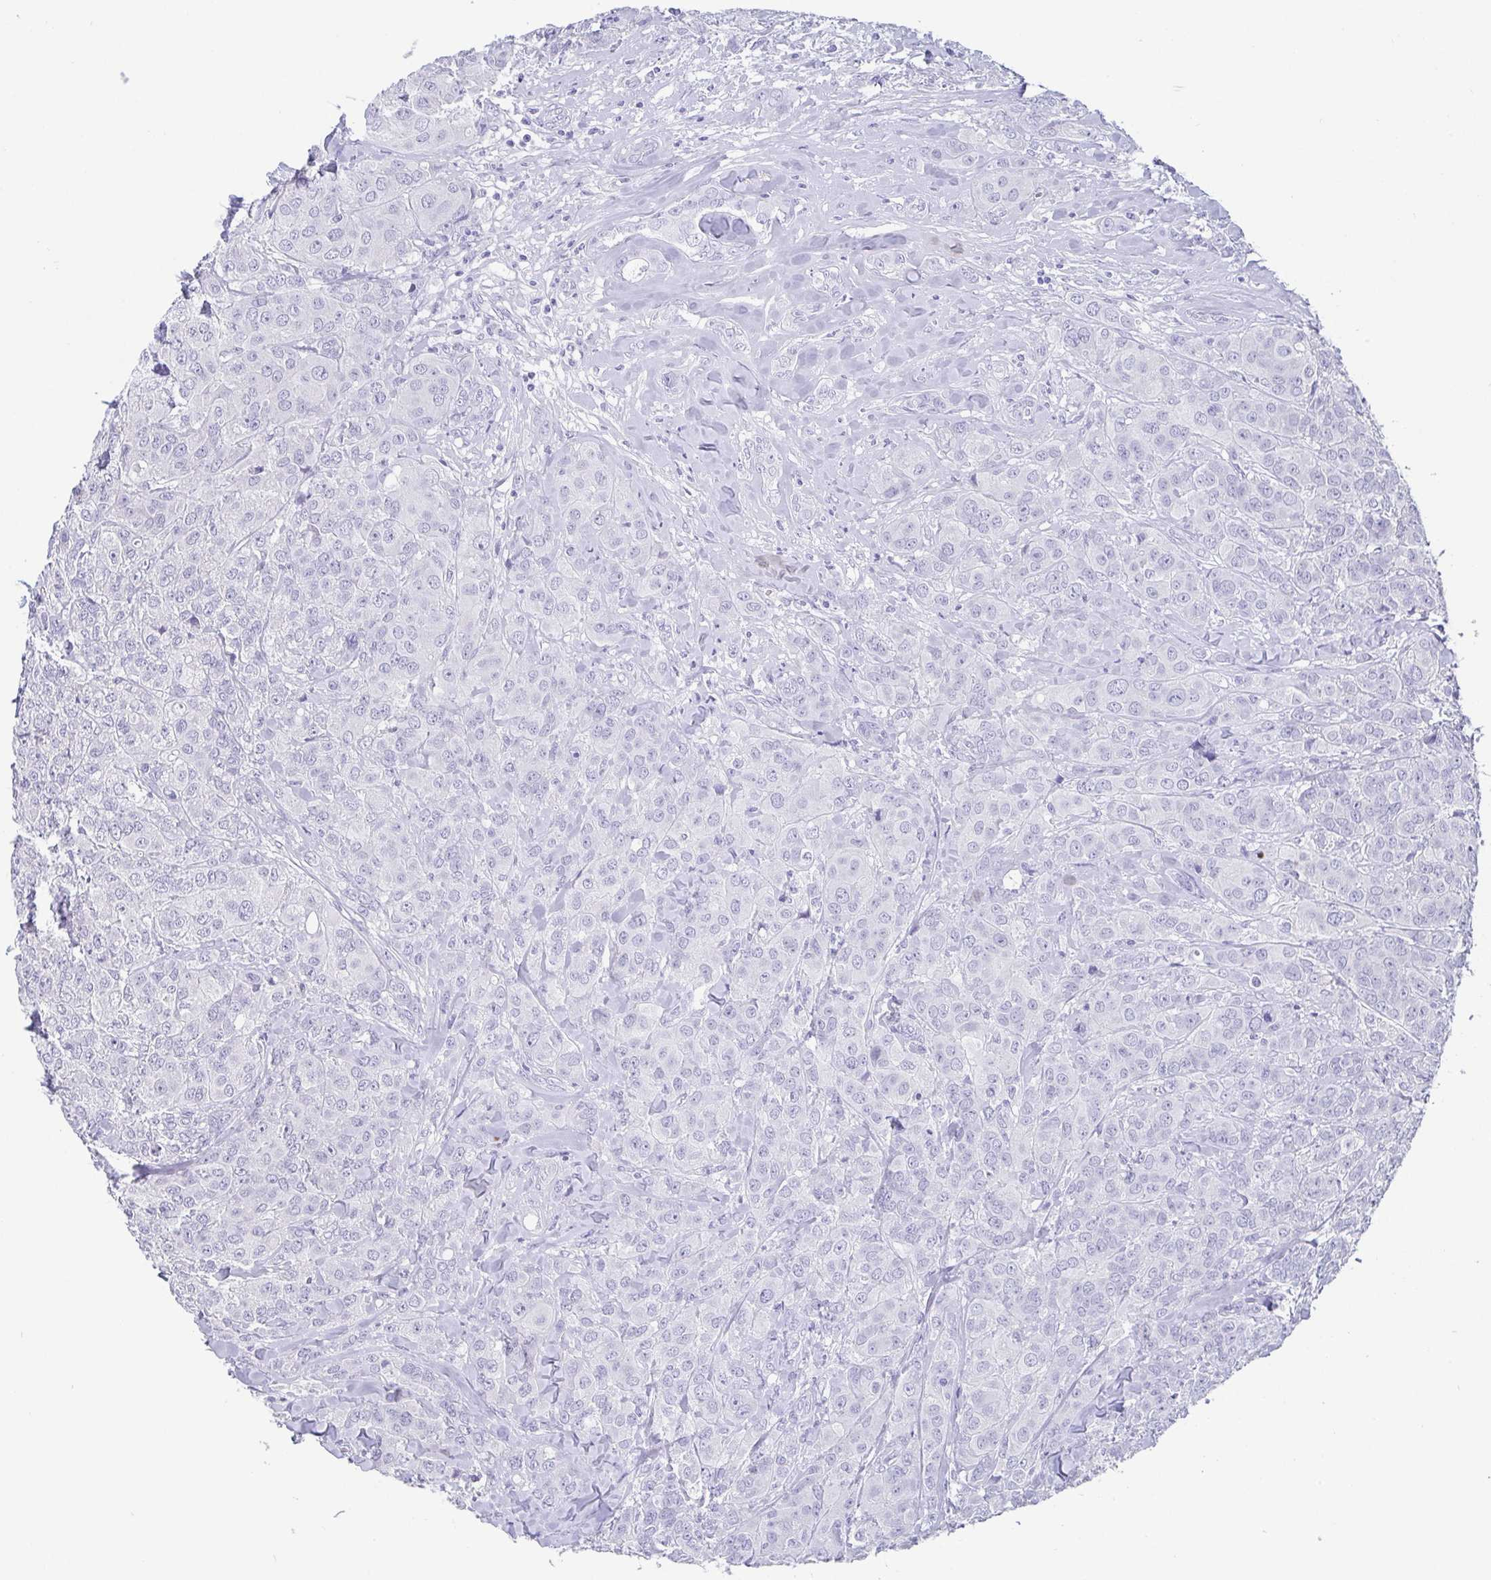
{"staining": {"intensity": "negative", "quantity": "none", "location": "none"}, "tissue": "breast cancer", "cell_type": "Tumor cells", "image_type": "cancer", "snomed": [{"axis": "morphology", "description": "Normal tissue, NOS"}, {"axis": "morphology", "description": "Duct carcinoma"}, {"axis": "topography", "description": "Breast"}], "caption": "This is an IHC micrograph of breast invasive ductal carcinoma. There is no expression in tumor cells.", "gene": "SCGN", "patient": {"sex": "female", "age": 43}}